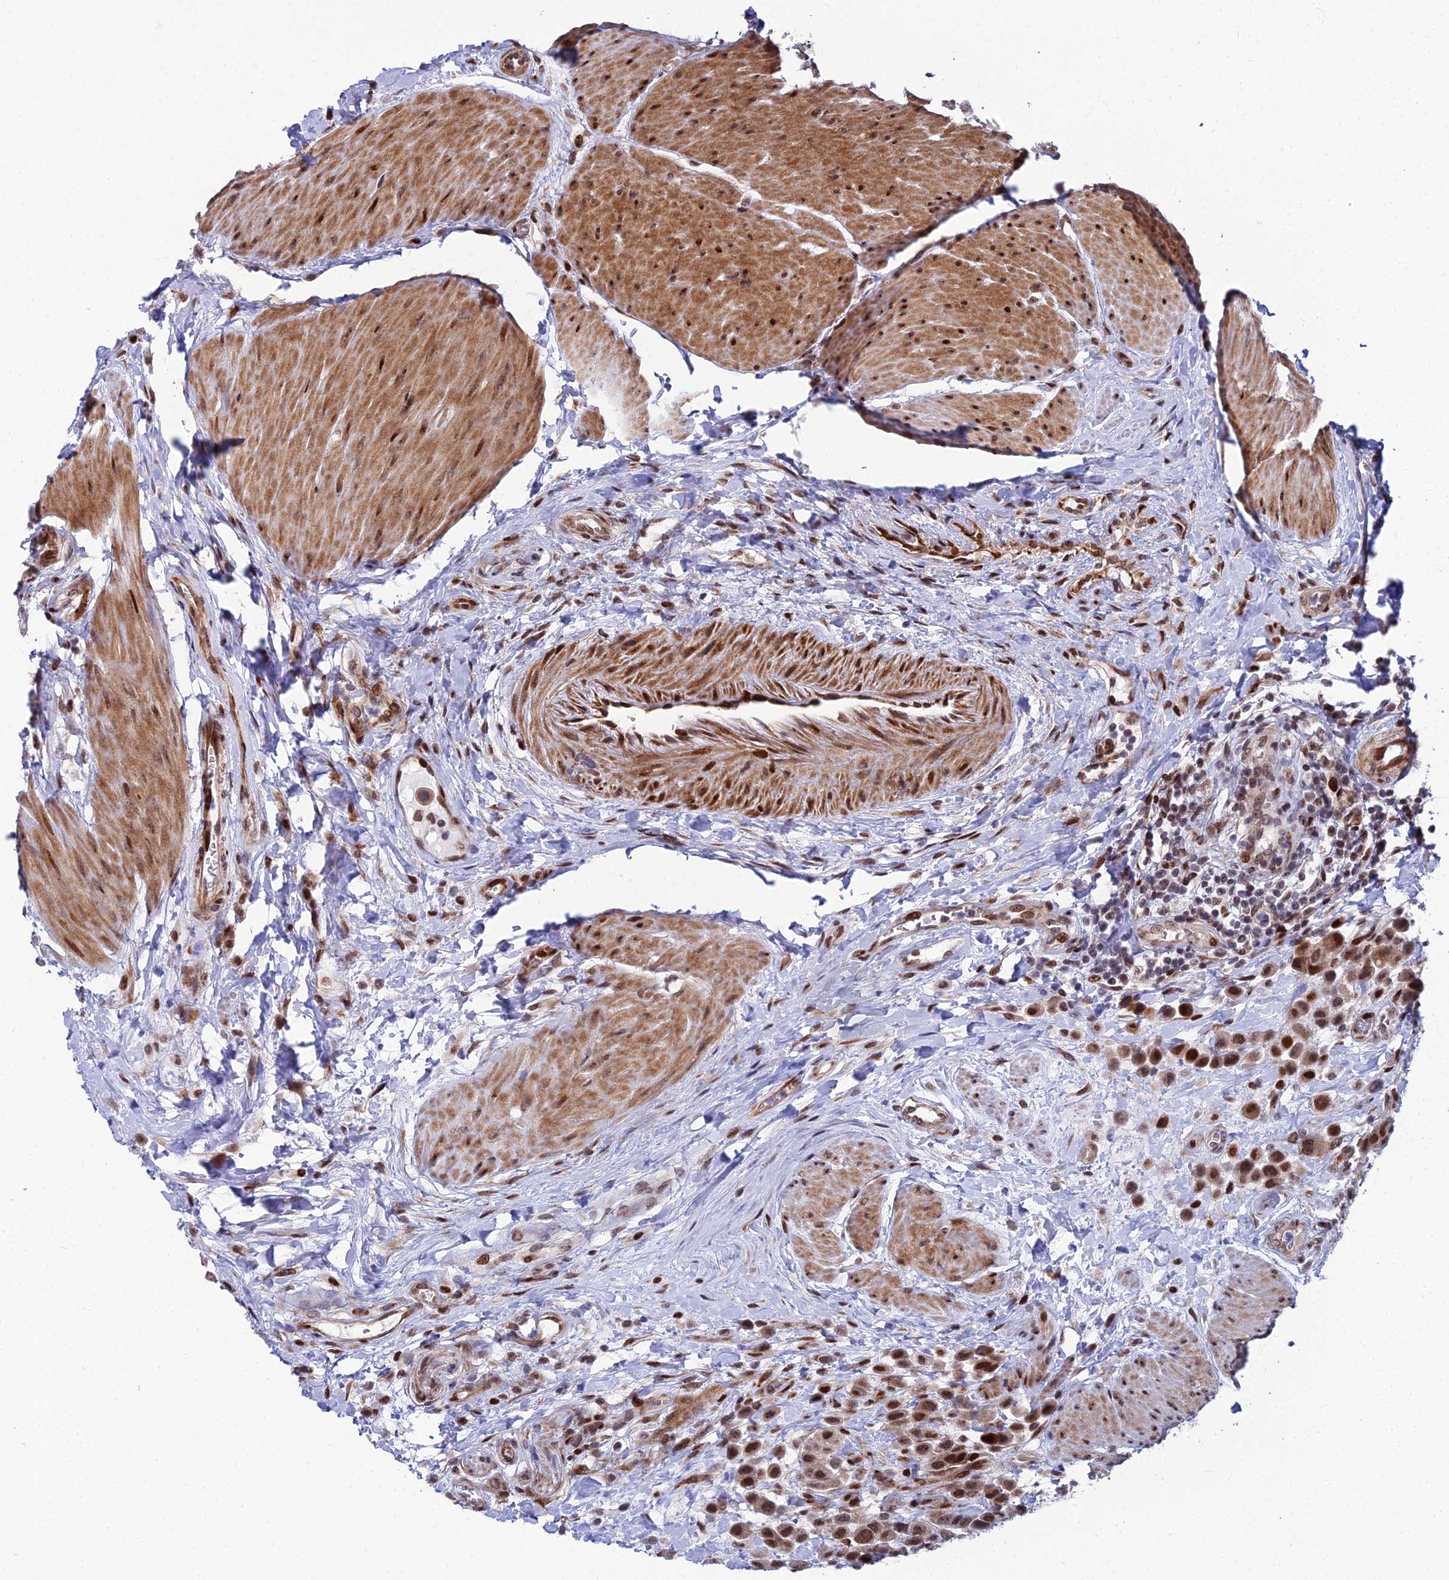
{"staining": {"intensity": "strong", "quantity": ">75%", "location": "nuclear"}, "tissue": "urothelial cancer", "cell_type": "Tumor cells", "image_type": "cancer", "snomed": [{"axis": "morphology", "description": "Urothelial carcinoma, High grade"}, {"axis": "topography", "description": "Urinary bladder"}], "caption": "An image showing strong nuclear expression in approximately >75% of tumor cells in urothelial carcinoma (high-grade), as visualized by brown immunohistochemical staining.", "gene": "ZNF668", "patient": {"sex": "male", "age": 50}}